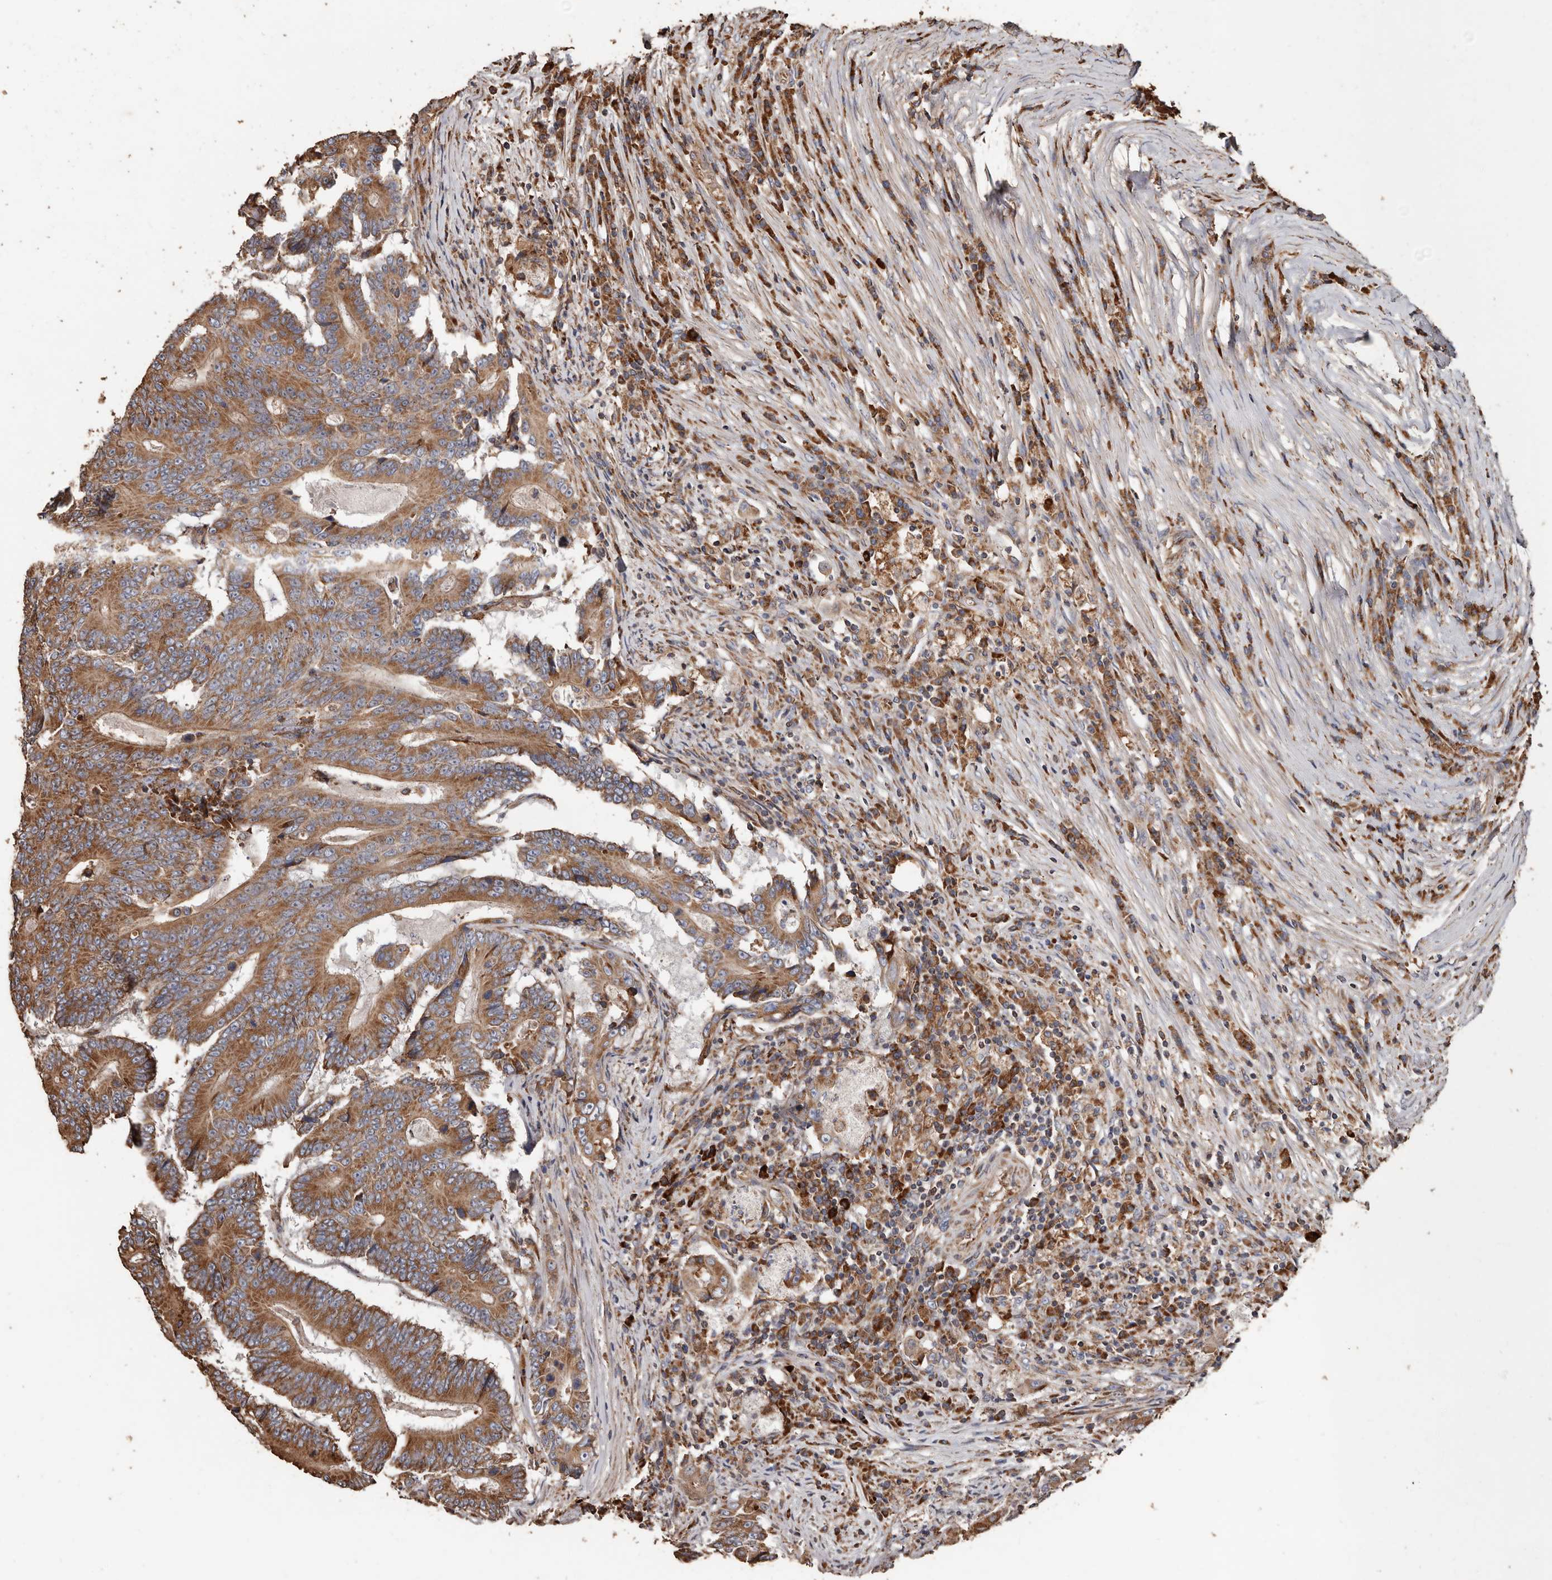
{"staining": {"intensity": "moderate", "quantity": ">75%", "location": "cytoplasmic/membranous"}, "tissue": "colorectal cancer", "cell_type": "Tumor cells", "image_type": "cancer", "snomed": [{"axis": "morphology", "description": "Adenocarcinoma, NOS"}, {"axis": "topography", "description": "Colon"}], "caption": "Moderate cytoplasmic/membranous staining is present in approximately >75% of tumor cells in colorectal adenocarcinoma.", "gene": "OSGIN2", "patient": {"sex": "male", "age": 83}}